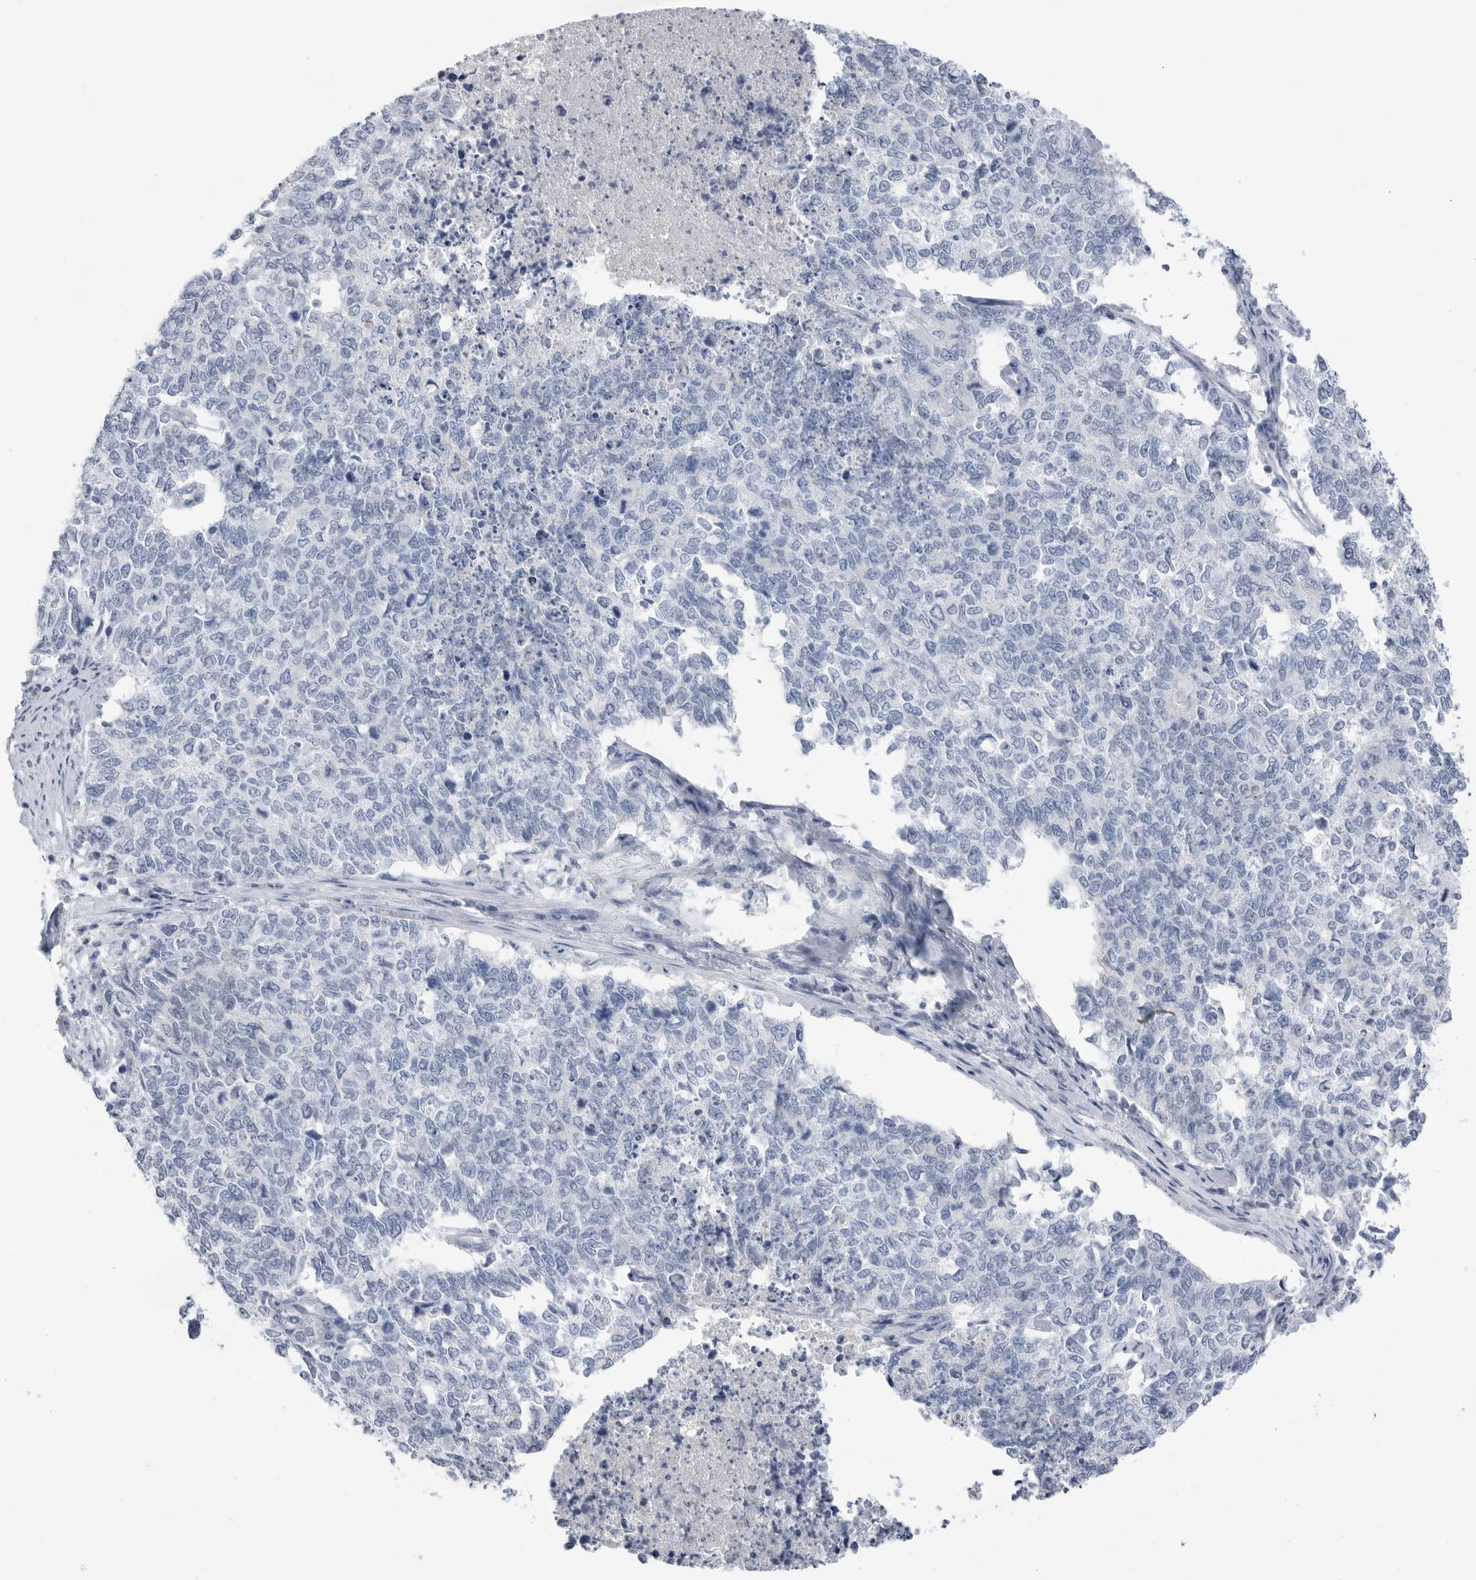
{"staining": {"intensity": "negative", "quantity": "none", "location": "none"}, "tissue": "cervical cancer", "cell_type": "Tumor cells", "image_type": "cancer", "snomed": [{"axis": "morphology", "description": "Squamous cell carcinoma, NOS"}, {"axis": "topography", "description": "Cervix"}], "caption": "Tumor cells show no significant protein staining in squamous cell carcinoma (cervical).", "gene": "ABHD12", "patient": {"sex": "female", "age": 63}}